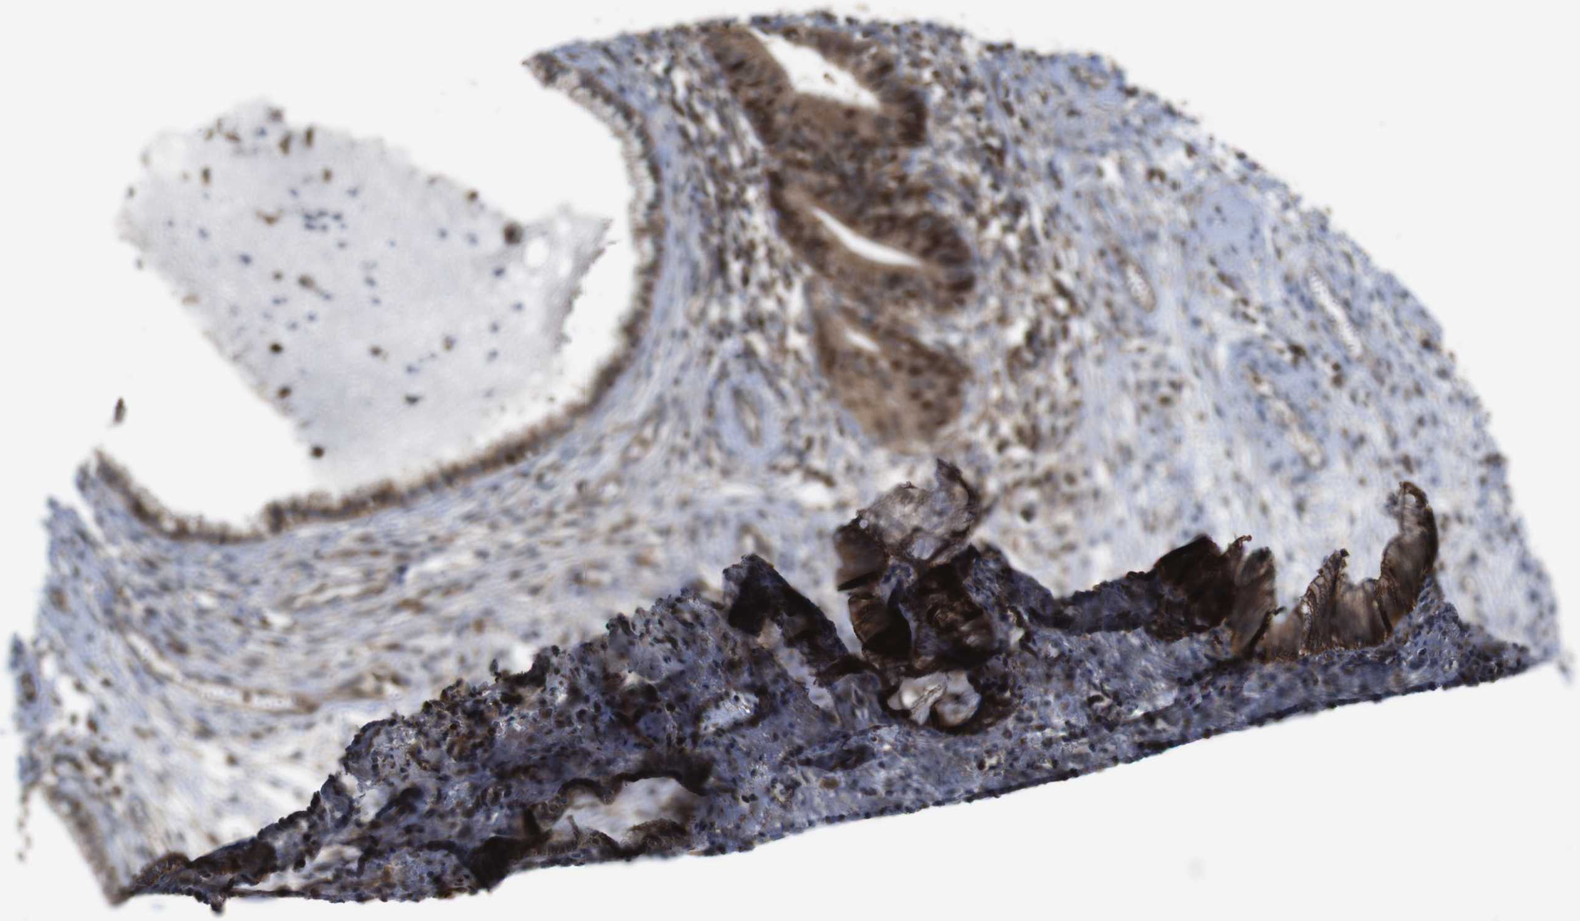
{"staining": {"intensity": "moderate", "quantity": "25%-75%", "location": "cytoplasmic/membranous,nuclear"}, "tissue": "cervical cancer", "cell_type": "Tumor cells", "image_type": "cancer", "snomed": [{"axis": "morphology", "description": "Adenocarcinoma, NOS"}, {"axis": "topography", "description": "Cervix"}], "caption": "There is medium levels of moderate cytoplasmic/membranous and nuclear positivity in tumor cells of cervical cancer, as demonstrated by immunohistochemical staining (brown color).", "gene": "SNN", "patient": {"sex": "female", "age": 44}}